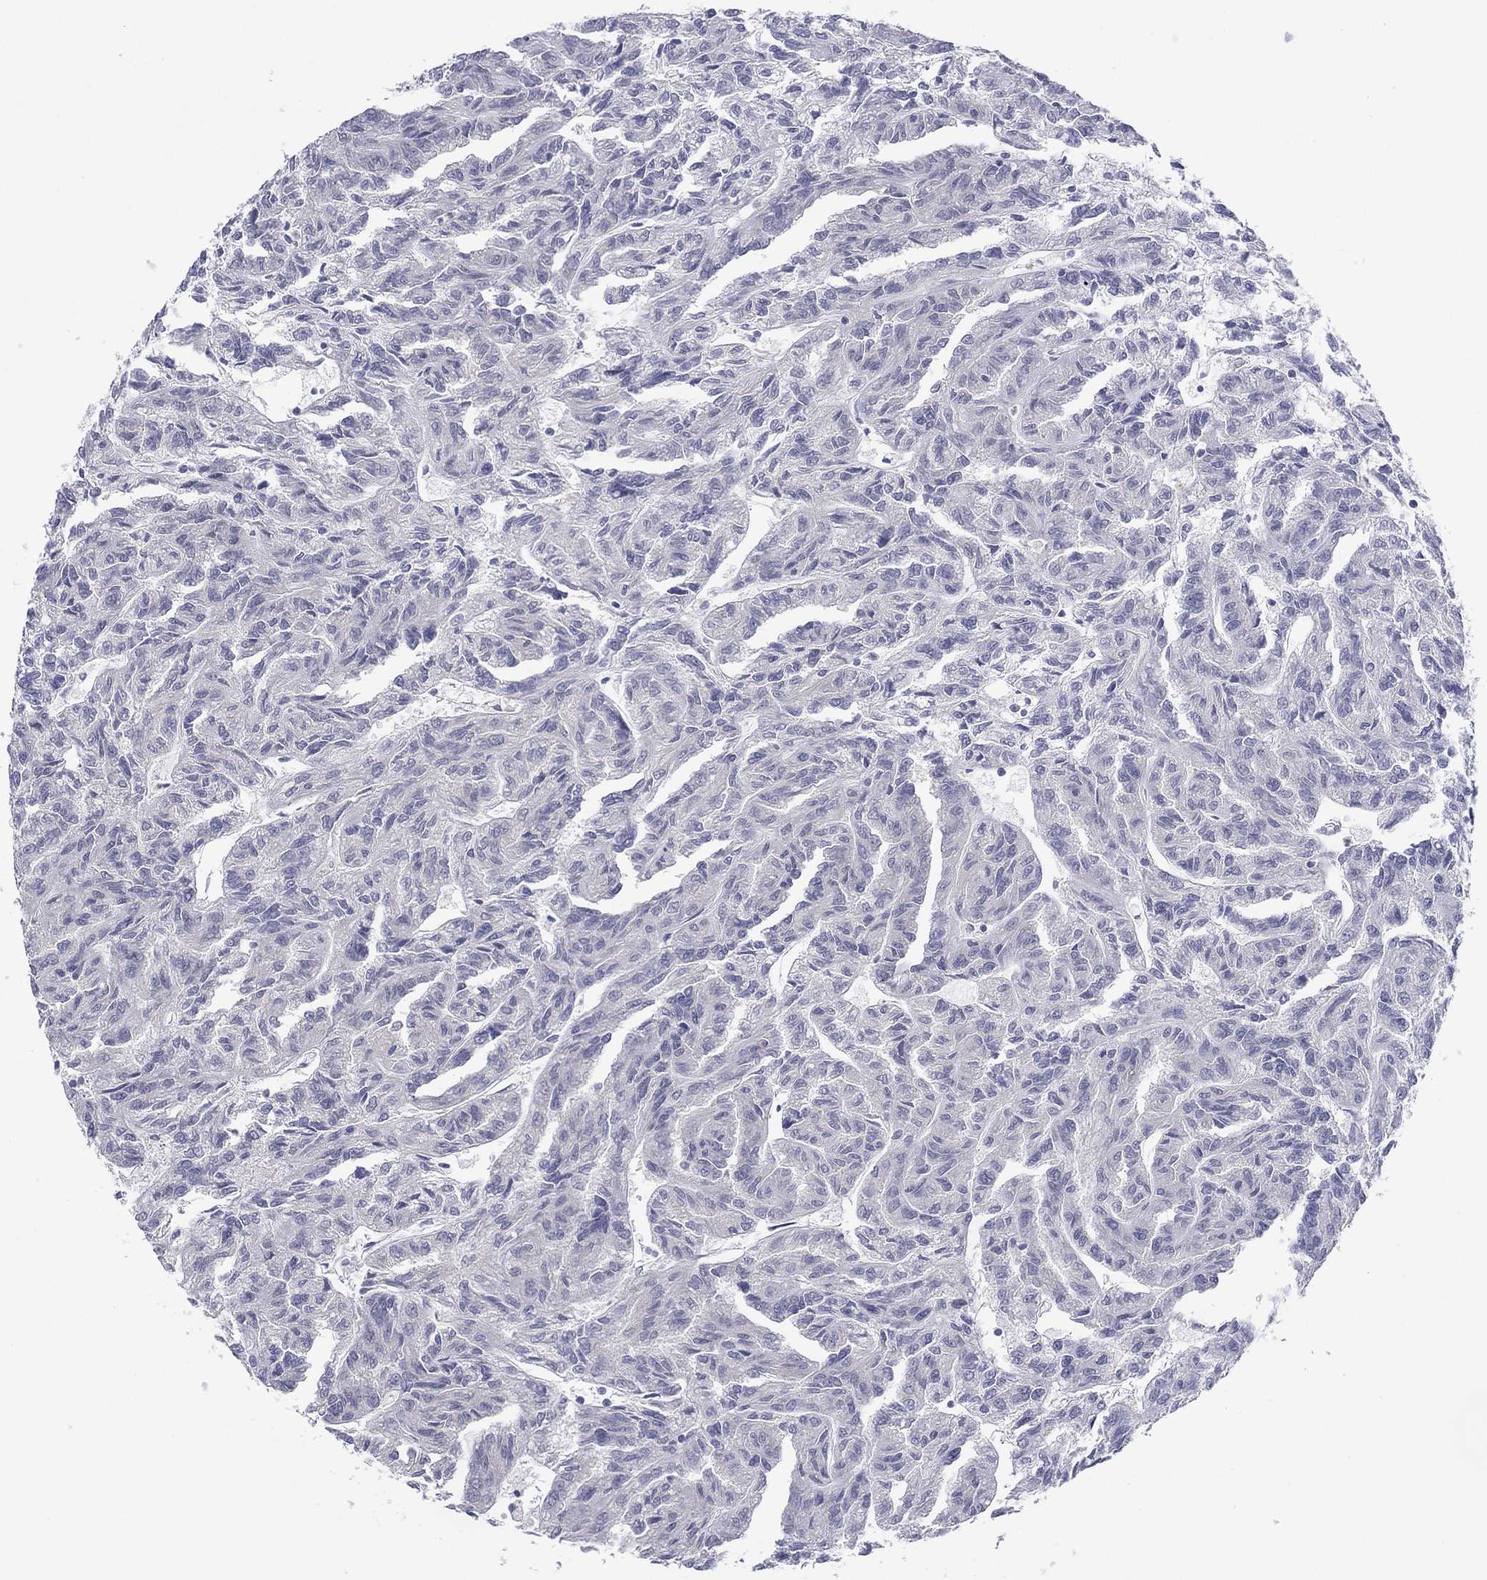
{"staining": {"intensity": "negative", "quantity": "none", "location": "none"}, "tissue": "renal cancer", "cell_type": "Tumor cells", "image_type": "cancer", "snomed": [{"axis": "morphology", "description": "Adenocarcinoma, NOS"}, {"axis": "topography", "description": "Kidney"}], "caption": "This image is of renal cancer (adenocarcinoma) stained with immunohistochemistry (IHC) to label a protein in brown with the nuclei are counter-stained blue. There is no expression in tumor cells. (DAB (3,3'-diaminobenzidine) immunohistochemistry, high magnification).", "gene": "CACNA1A", "patient": {"sex": "male", "age": 79}}